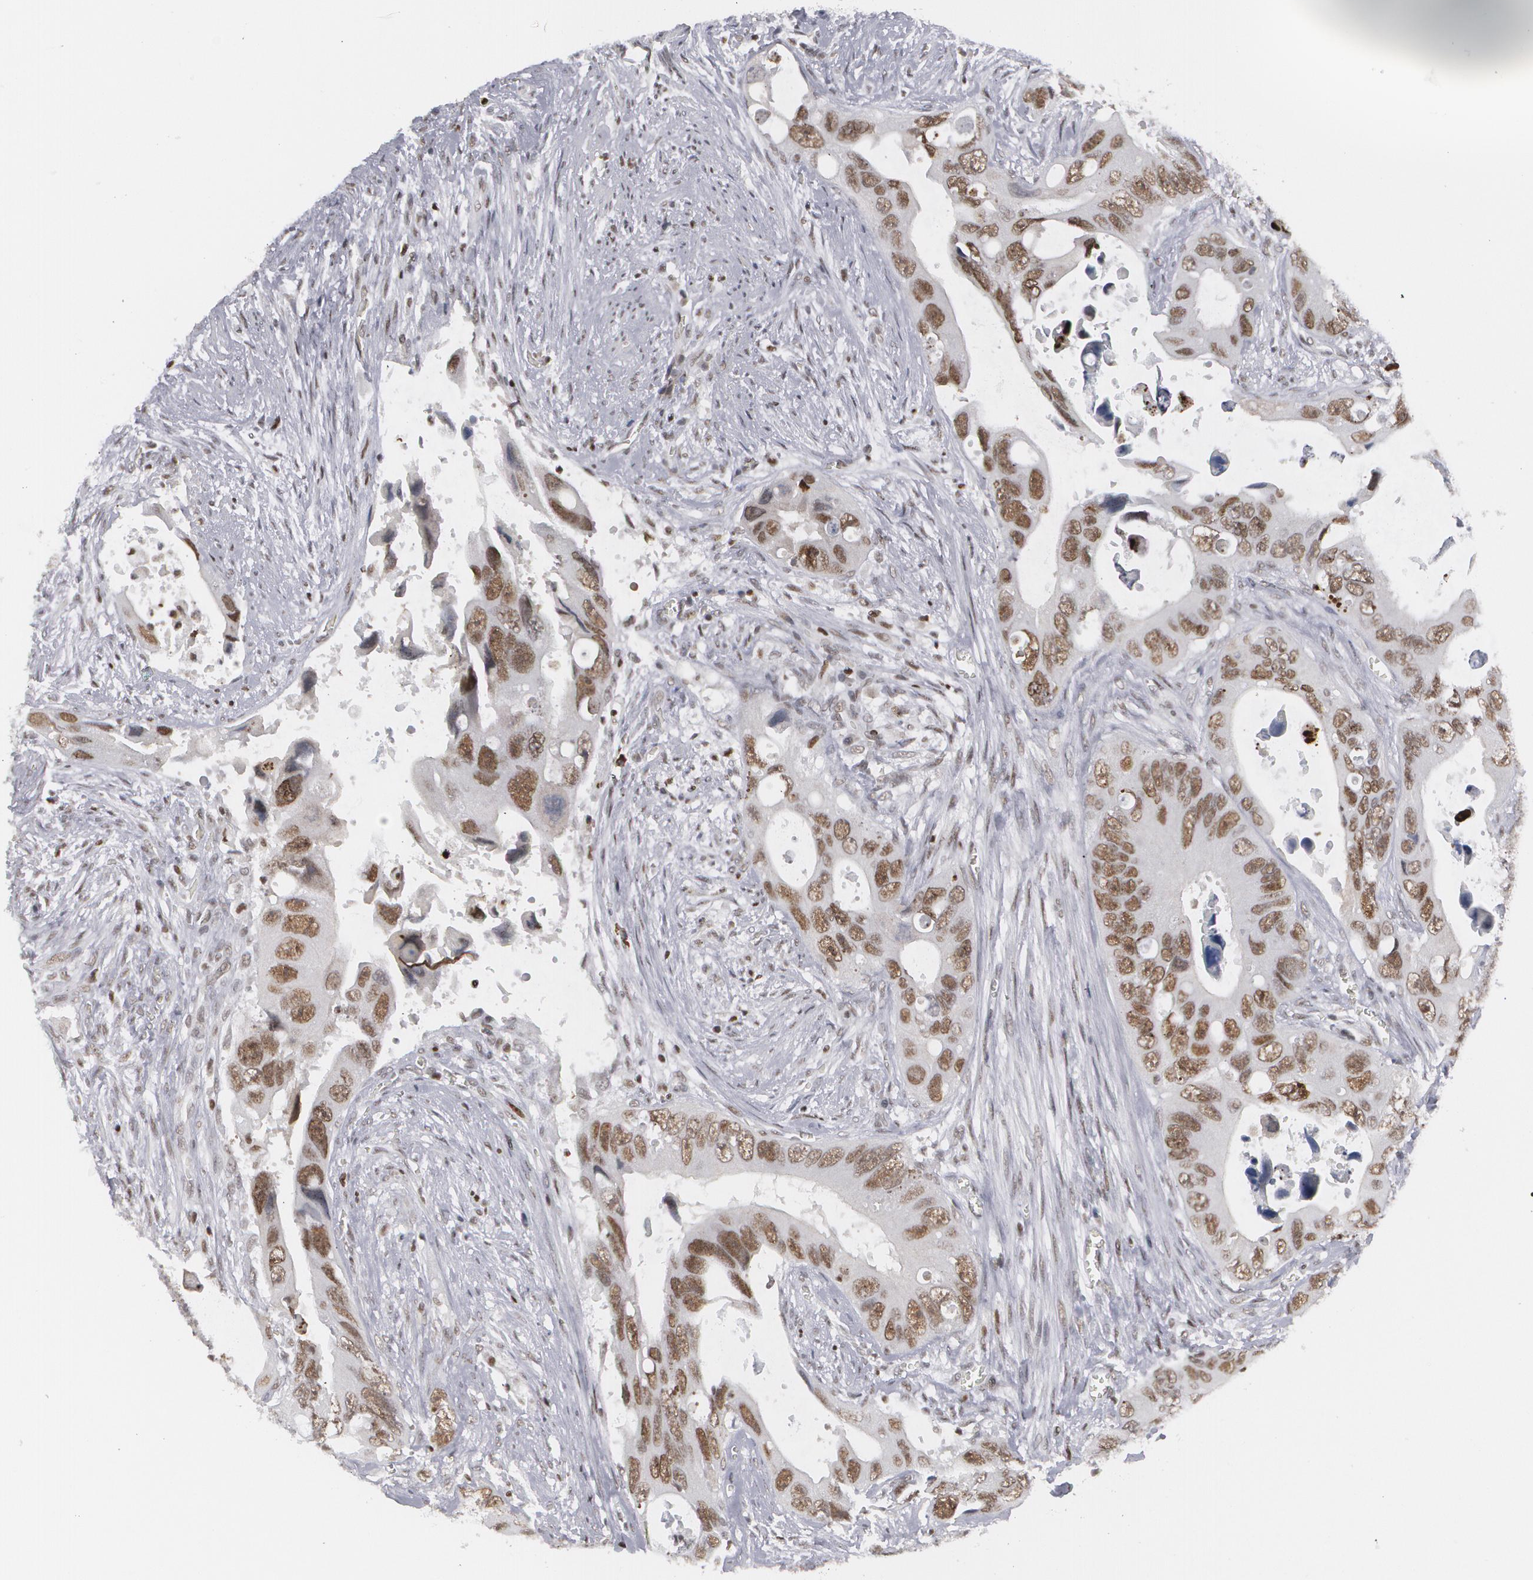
{"staining": {"intensity": "weak", "quantity": ">75%", "location": "nuclear"}, "tissue": "colorectal cancer", "cell_type": "Tumor cells", "image_type": "cancer", "snomed": [{"axis": "morphology", "description": "Adenocarcinoma, NOS"}, {"axis": "topography", "description": "Rectum"}], "caption": "Brown immunohistochemical staining in adenocarcinoma (colorectal) displays weak nuclear expression in about >75% of tumor cells.", "gene": "MCL1", "patient": {"sex": "male", "age": 70}}